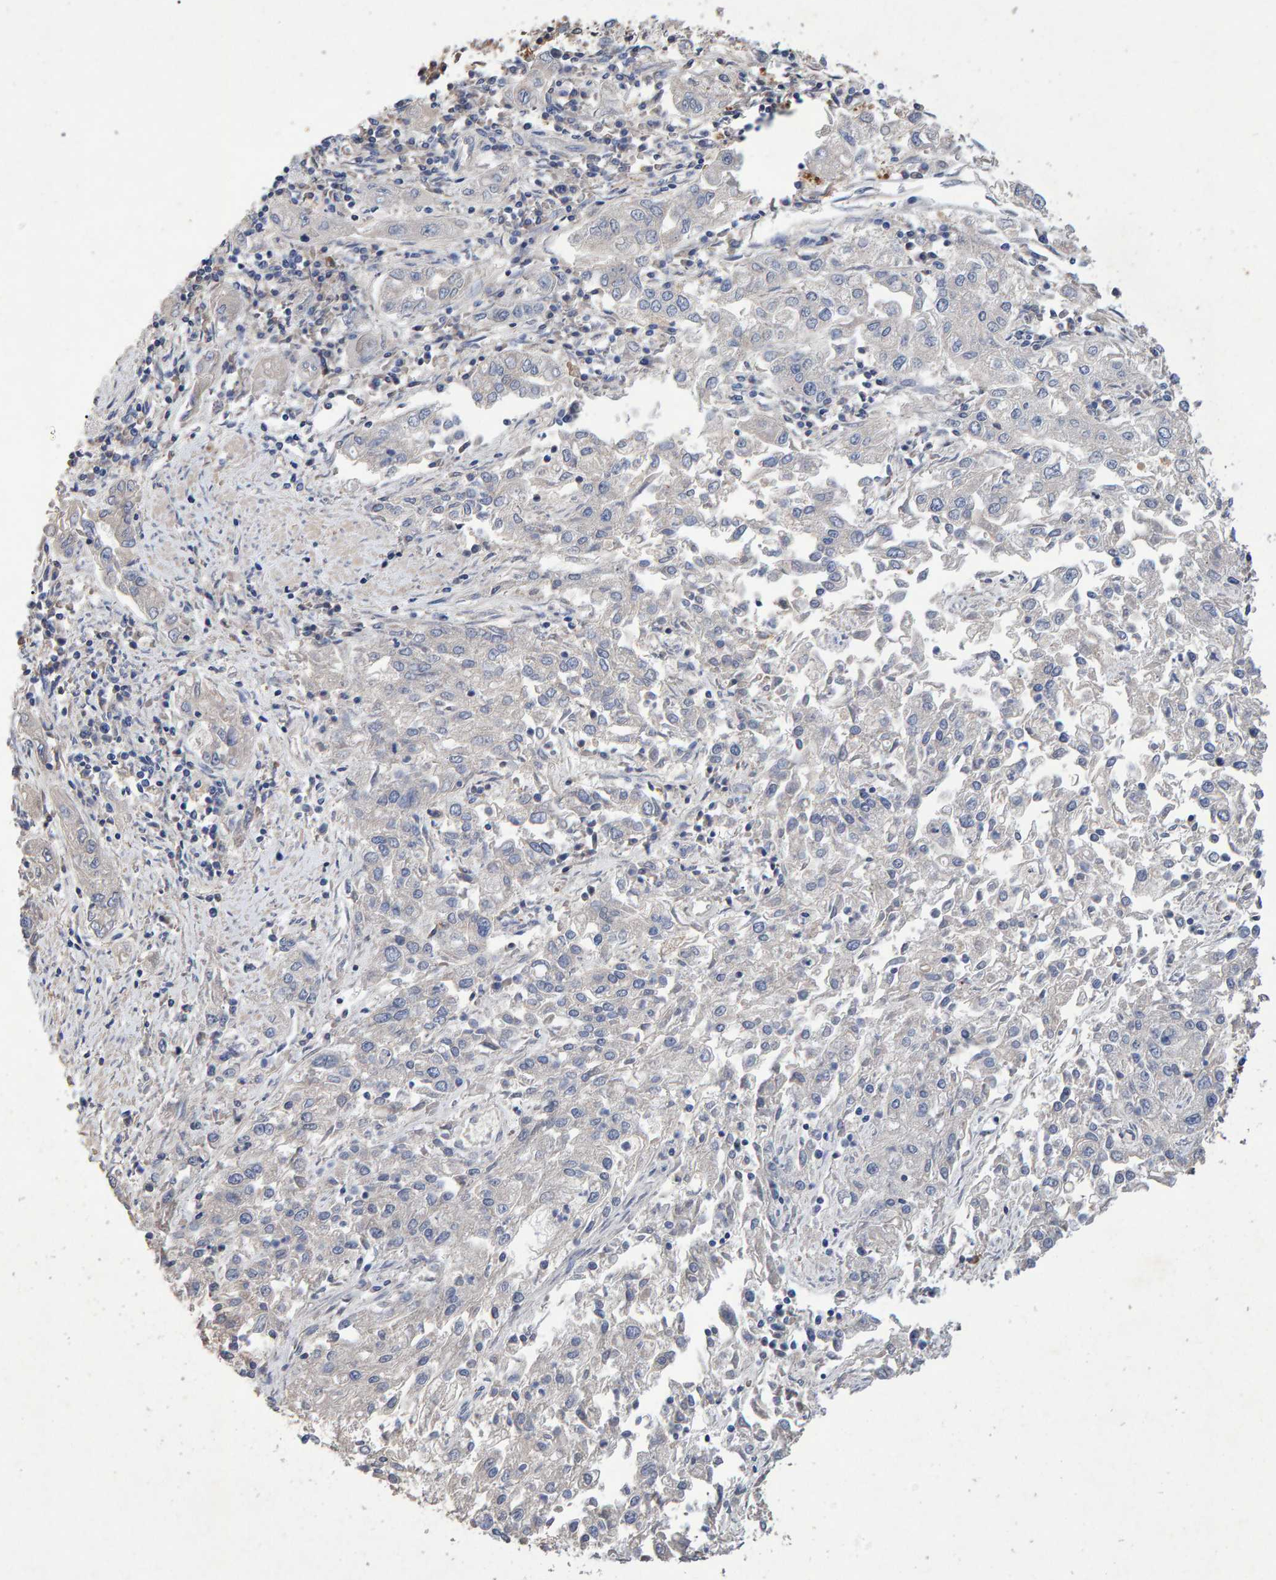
{"staining": {"intensity": "negative", "quantity": "none", "location": "none"}, "tissue": "endometrial cancer", "cell_type": "Tumor cells", "image_type": "cancer", "snomed": [{"axis": "morphology", "description": "Adenocarcinoma, NOS"}, {"axis": "topography", "description": "Endometrium"}], "caption": "This photomicrograph is of endometrial cancer stained with immunohistochemistry (IHC) to label a protein in brown with the nuclei are counter-stained blue. There is no expression in tumor cells.", "gene": "EFR3A", "patient": {"sex": "female", "age": 49}}